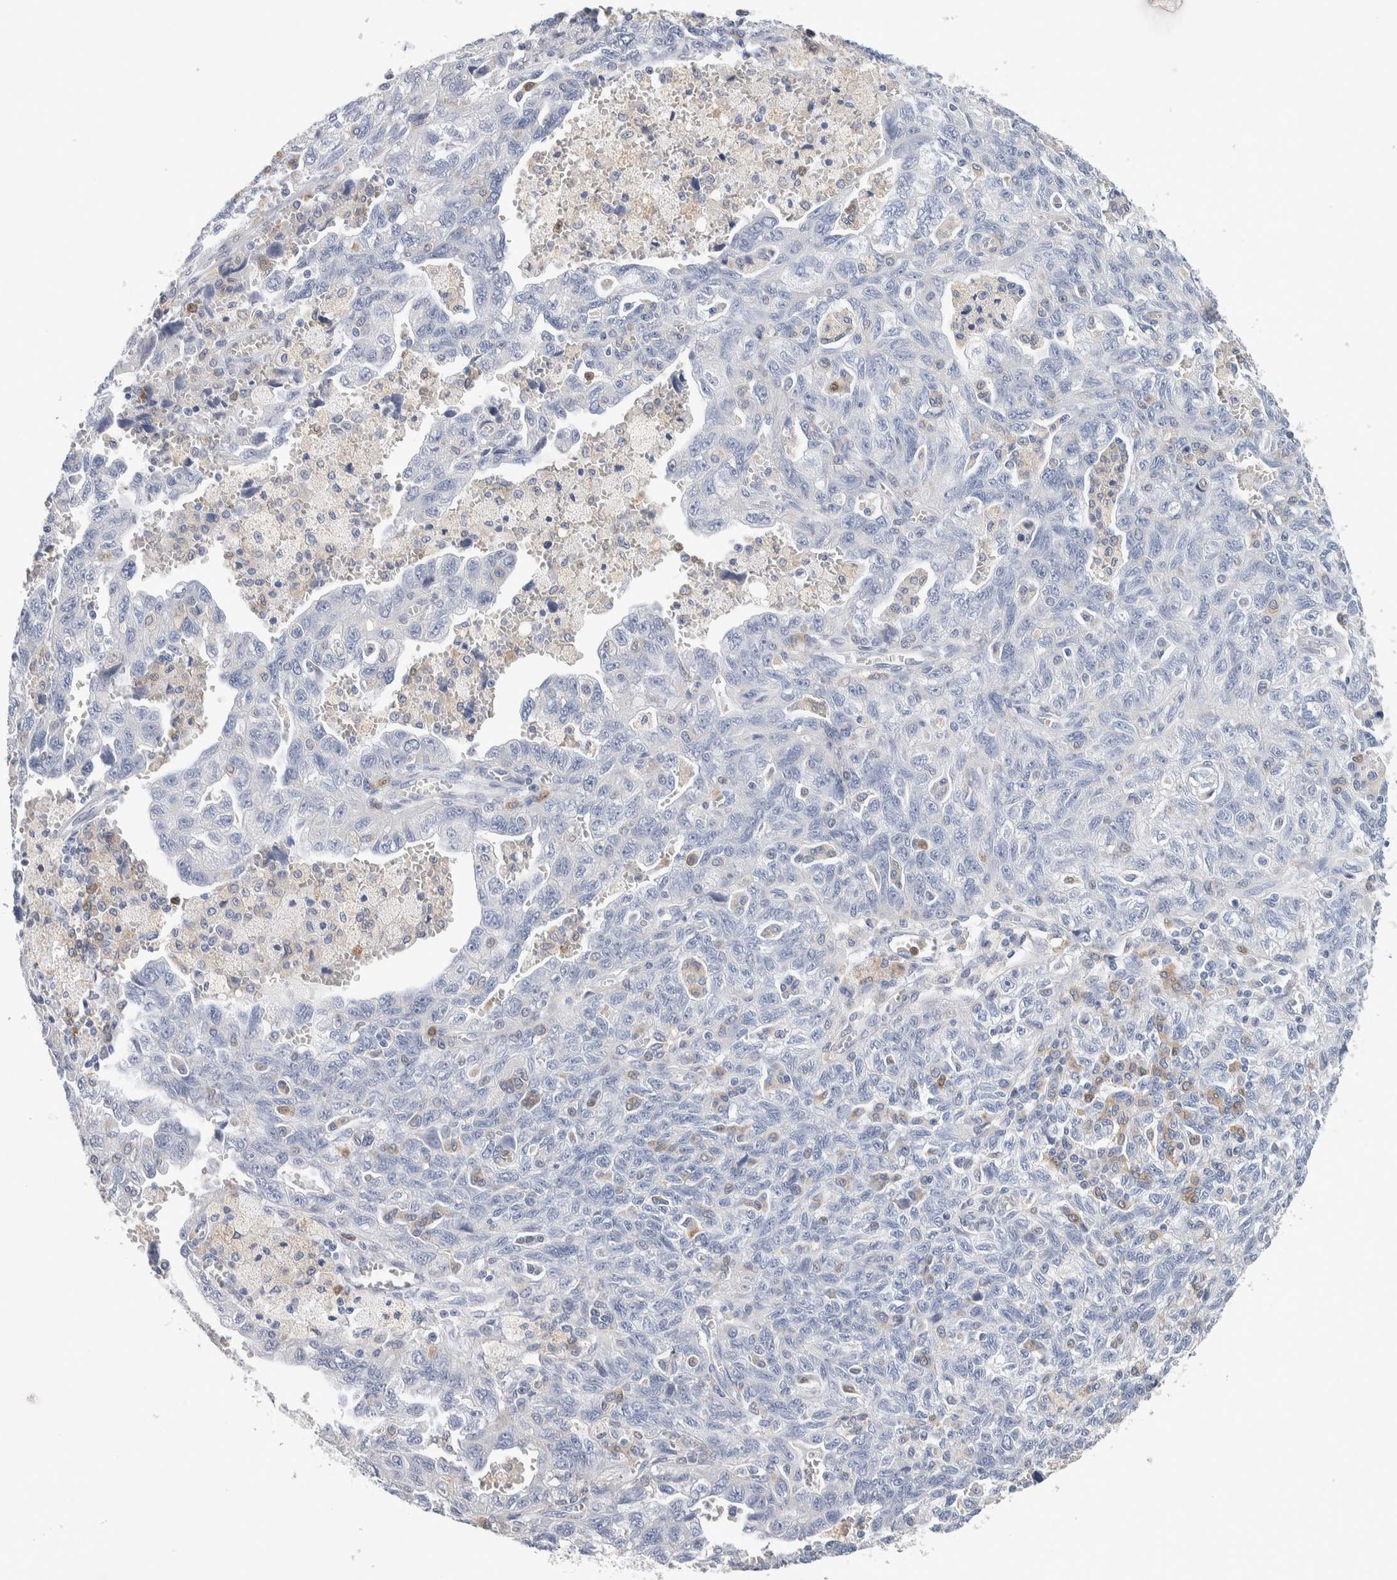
{"staining": {"intensity": "negative", "quantity": "none", "location": "none"}, "tissue": "ovarian cancer", "cell_type": "Tumor cells", "image_type": "cancer", "snomed": [{"axis": "morphology", "description": "Carcinoma, NOS"}, {"axis": "morphology", "description": "Cystadenocarcinoma, serous, NOS"}, {"axis": "topography", "description": "Ovary"}], "caption": "Tumor cells are negative for protein expression in human serous cystadenocarcinoma (ovarian). (Stains: DAB IHC with hematoxylin counter stain, Microscopy: brightfield microscopy at high magnification).", "gene": "NCF2", "patient": {"sex": "female", "age": 69}}